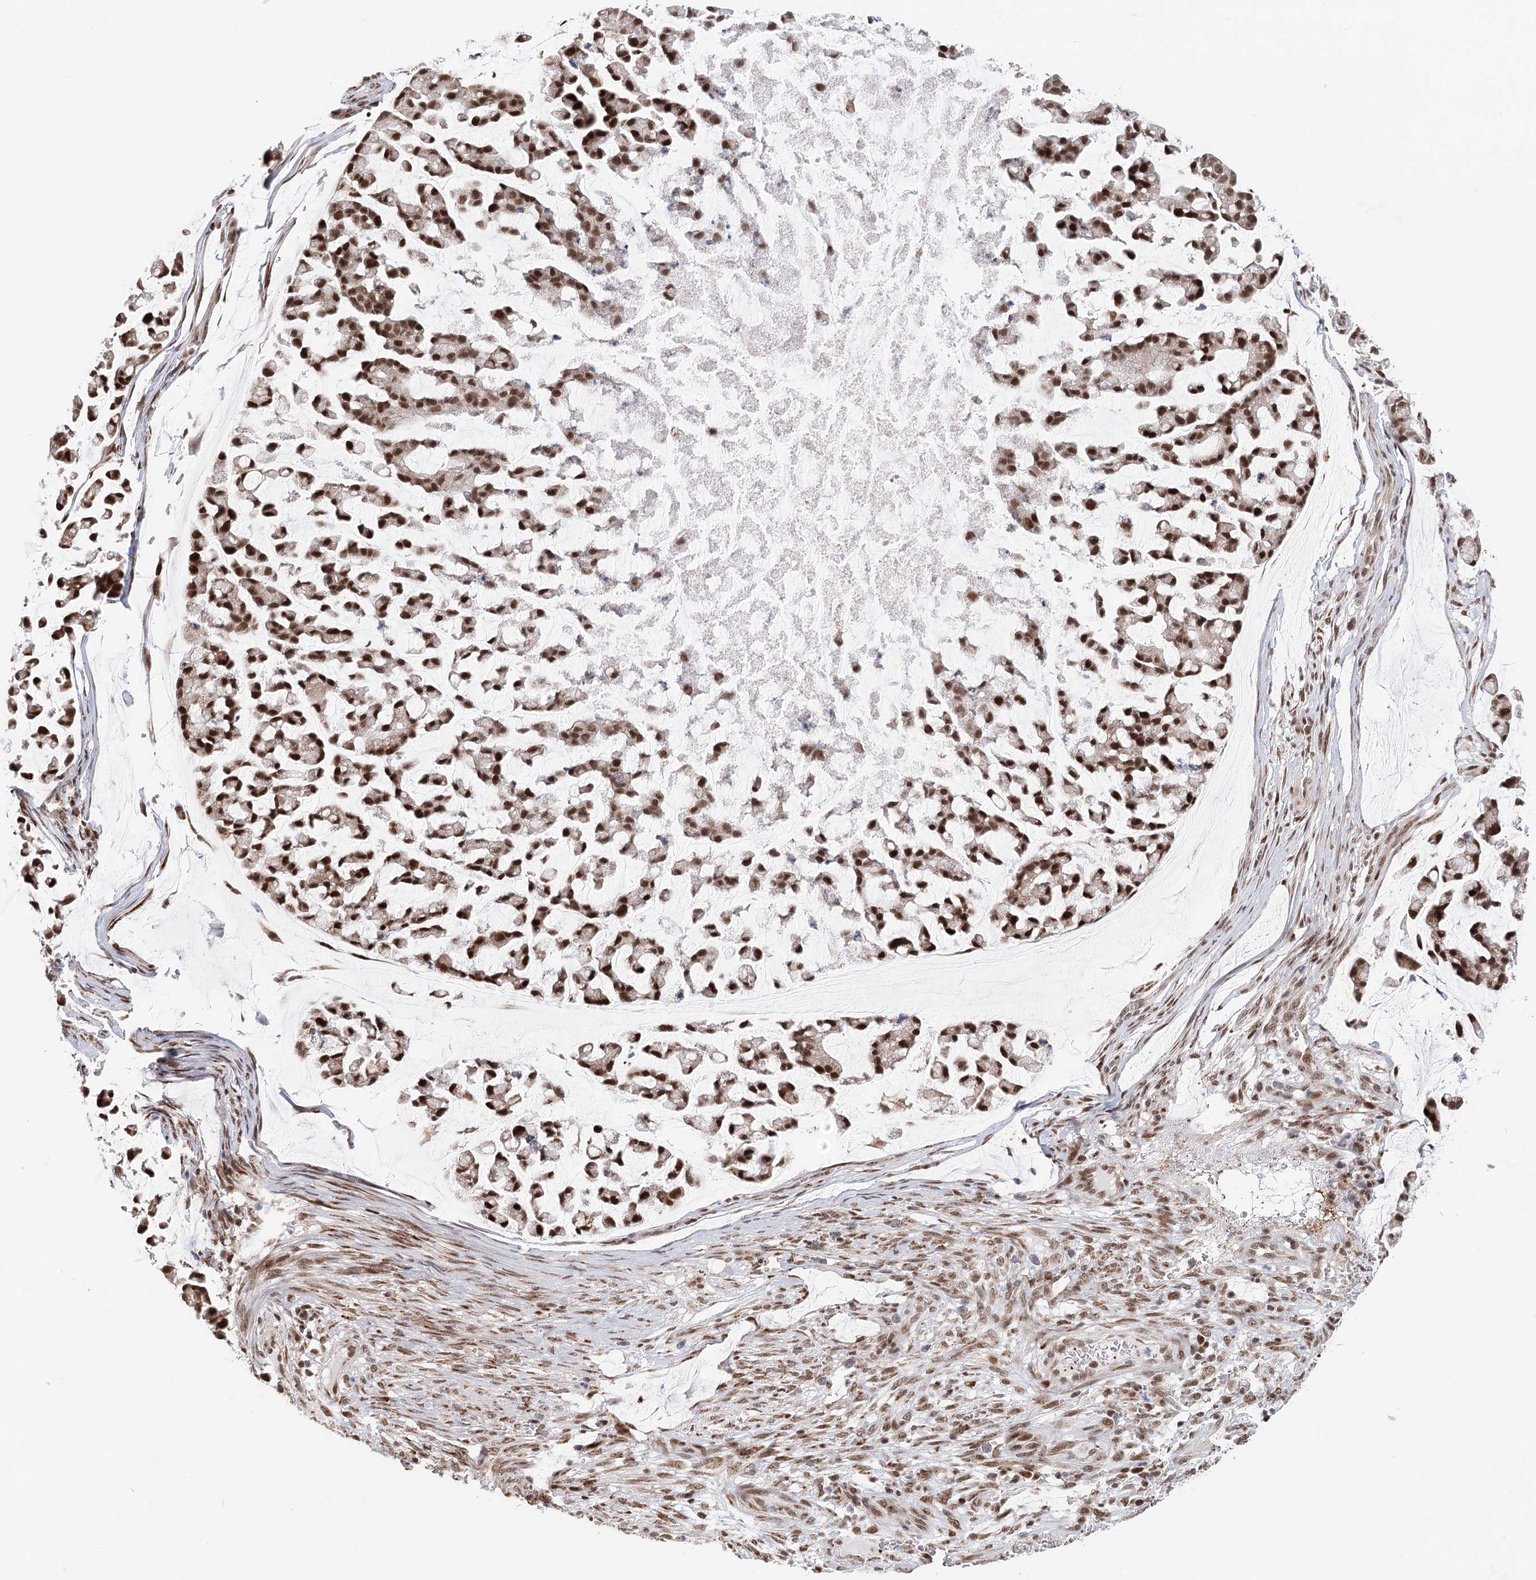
{"staining": {"intensity": "strong", "quantity": ">75%", "location": "nuclear"}, "tissue": "stomach cancer", "cell_type": "Tumor cells", "image_type": "cancer", "snomed": [{"axis": "morphology", "description": "Adenocarcinoma, NOS"}, {"axis": "topography", "description": "Stomach, lower"}], "caption": "Tumor cells exhibit high levels of strong nuclear staining in approximately >75% of cells in stomach adenocarcinoma.", "gene": "BNIP5", "patient": {"sex": "male", "age": 67}}